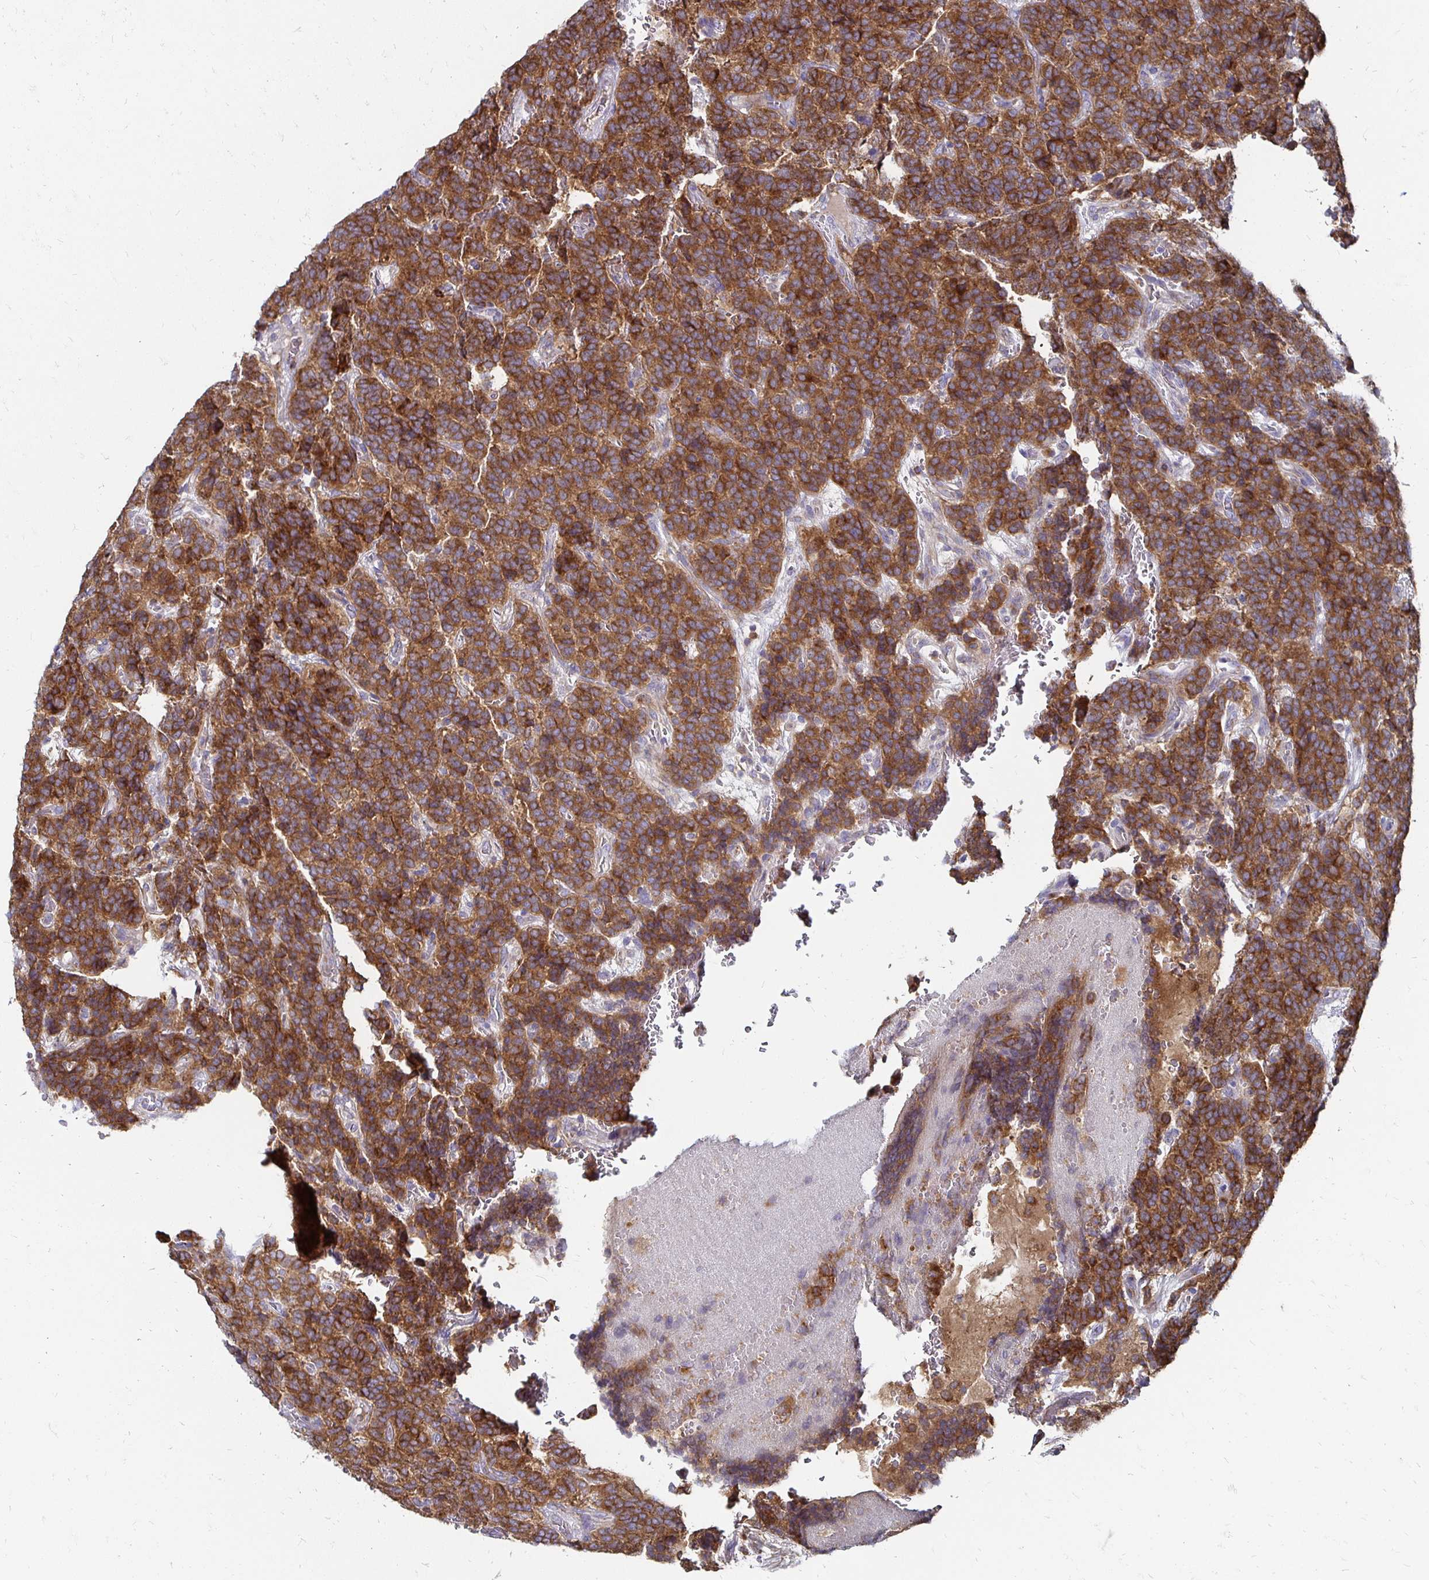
{"staining": {"intensity": "strong", "quantity": ">75%", "location": "cytoplasmic/membranous"}, "tissue": "carcinoid", "cell_type": "Tumor cells", "image_type": "cancer", "snomed": [{"axis": "morphology", "description": "Carcinoid, malignant, NOS"}, {"axis": "topography", "description": "Pancreas"}], "caption": "Protein expression by IHC displays strong cytoplasmic/membranous expression in about >75% of tumor cells in malignant carcinoid.", "gene": "NCSTN", "patient": {"sex": "male", "age": 36}}